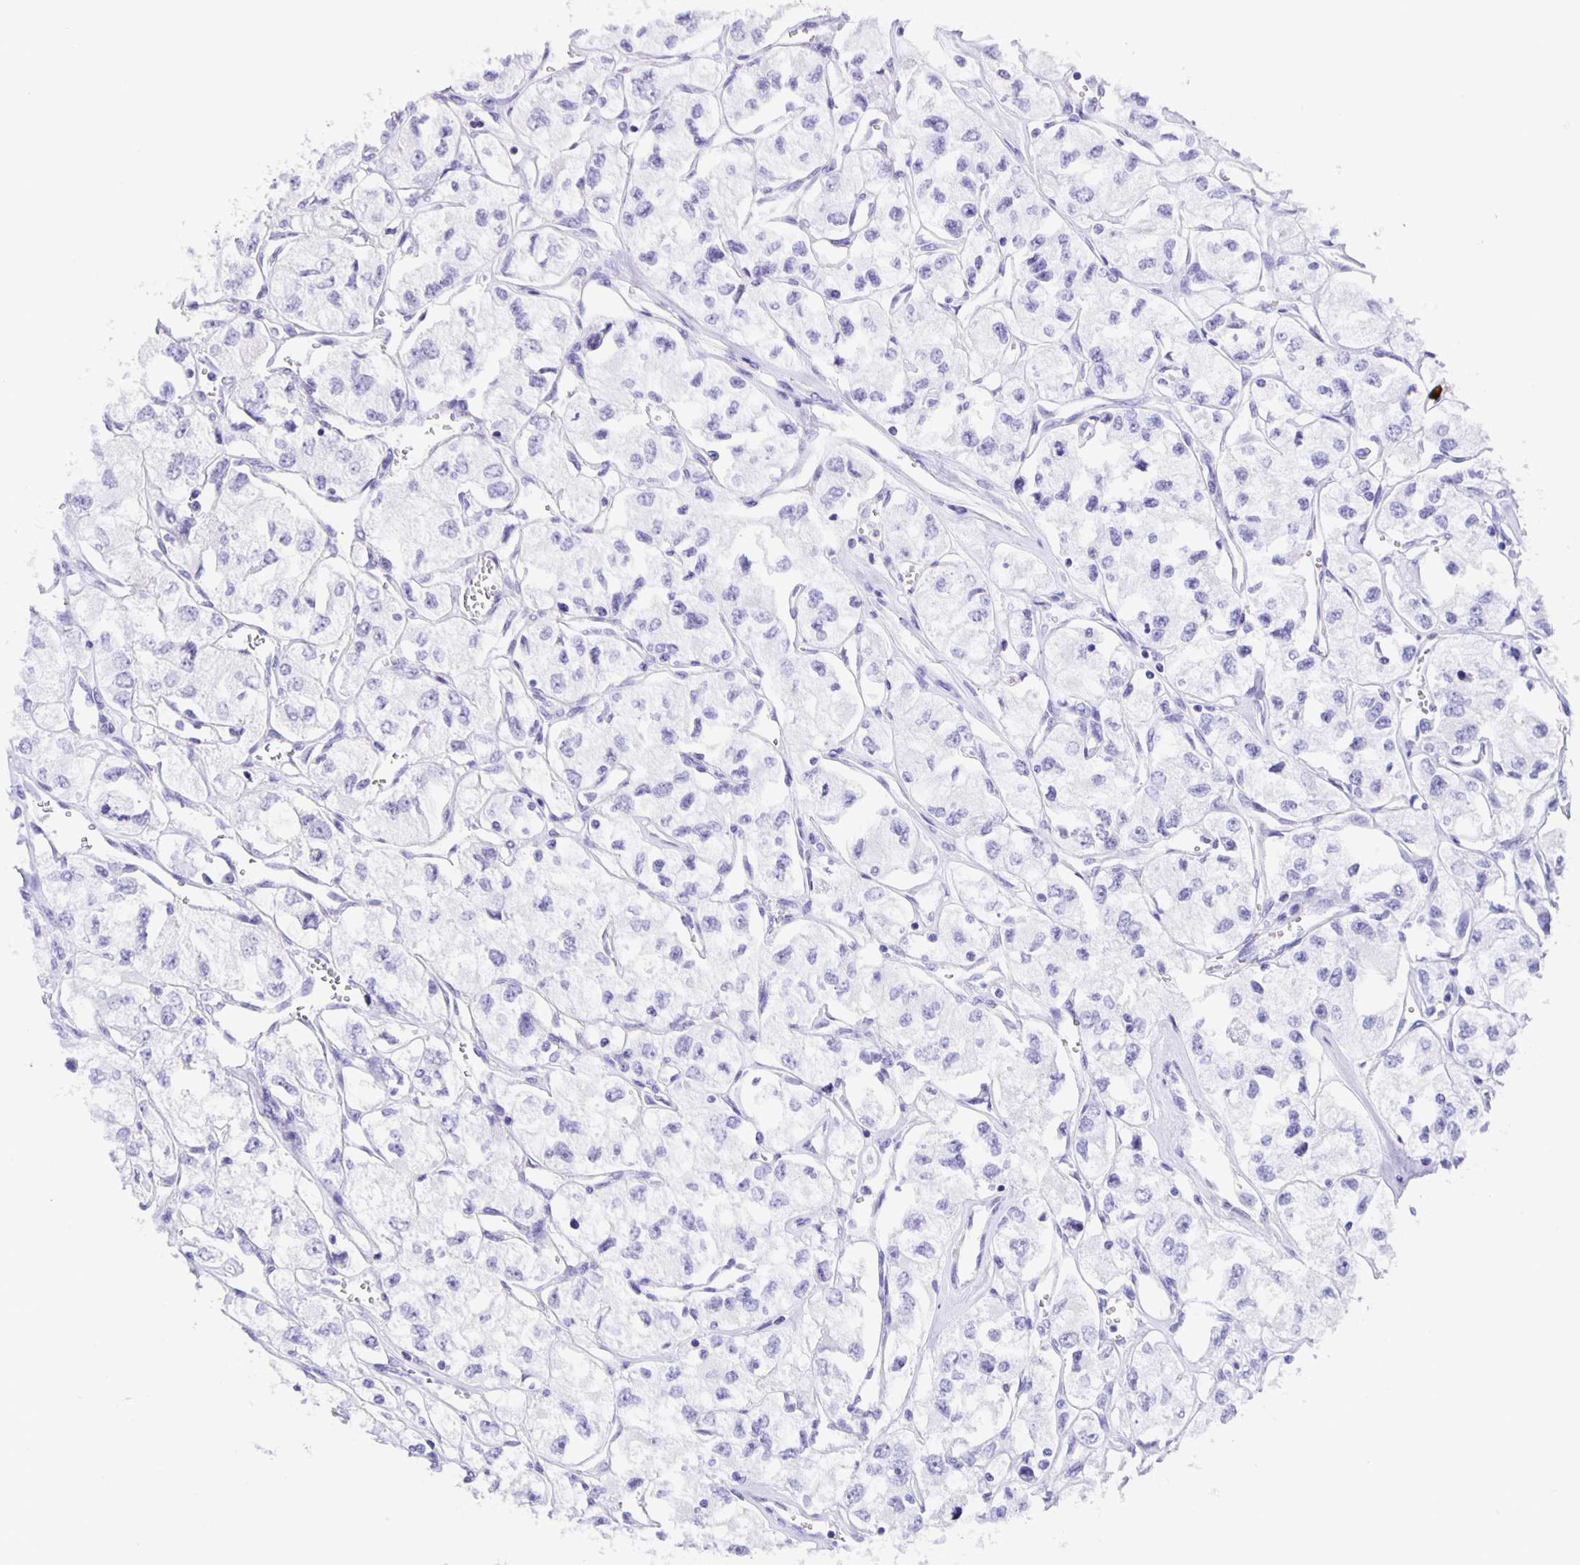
{"staining": {"intensity": "negative", "quantity": "none", "location": "none"}, "tissue": "renal cancer", "cell_type": "Tumor cells", "image_type": "cancer", "snomed": [{"axis": "morphology", "description": "Adenocarcinoma, NOS"}, {"axis": "topography", "description": "Kidney"}], "caption": "DAB immunohistochemical staining of human adenocarcinoma (renal) shows no significant expression in tumor cells. Nuclei are stained in blue.", "gene": "GUCA2A", "patient": {"sex": "female", "age": 59}}